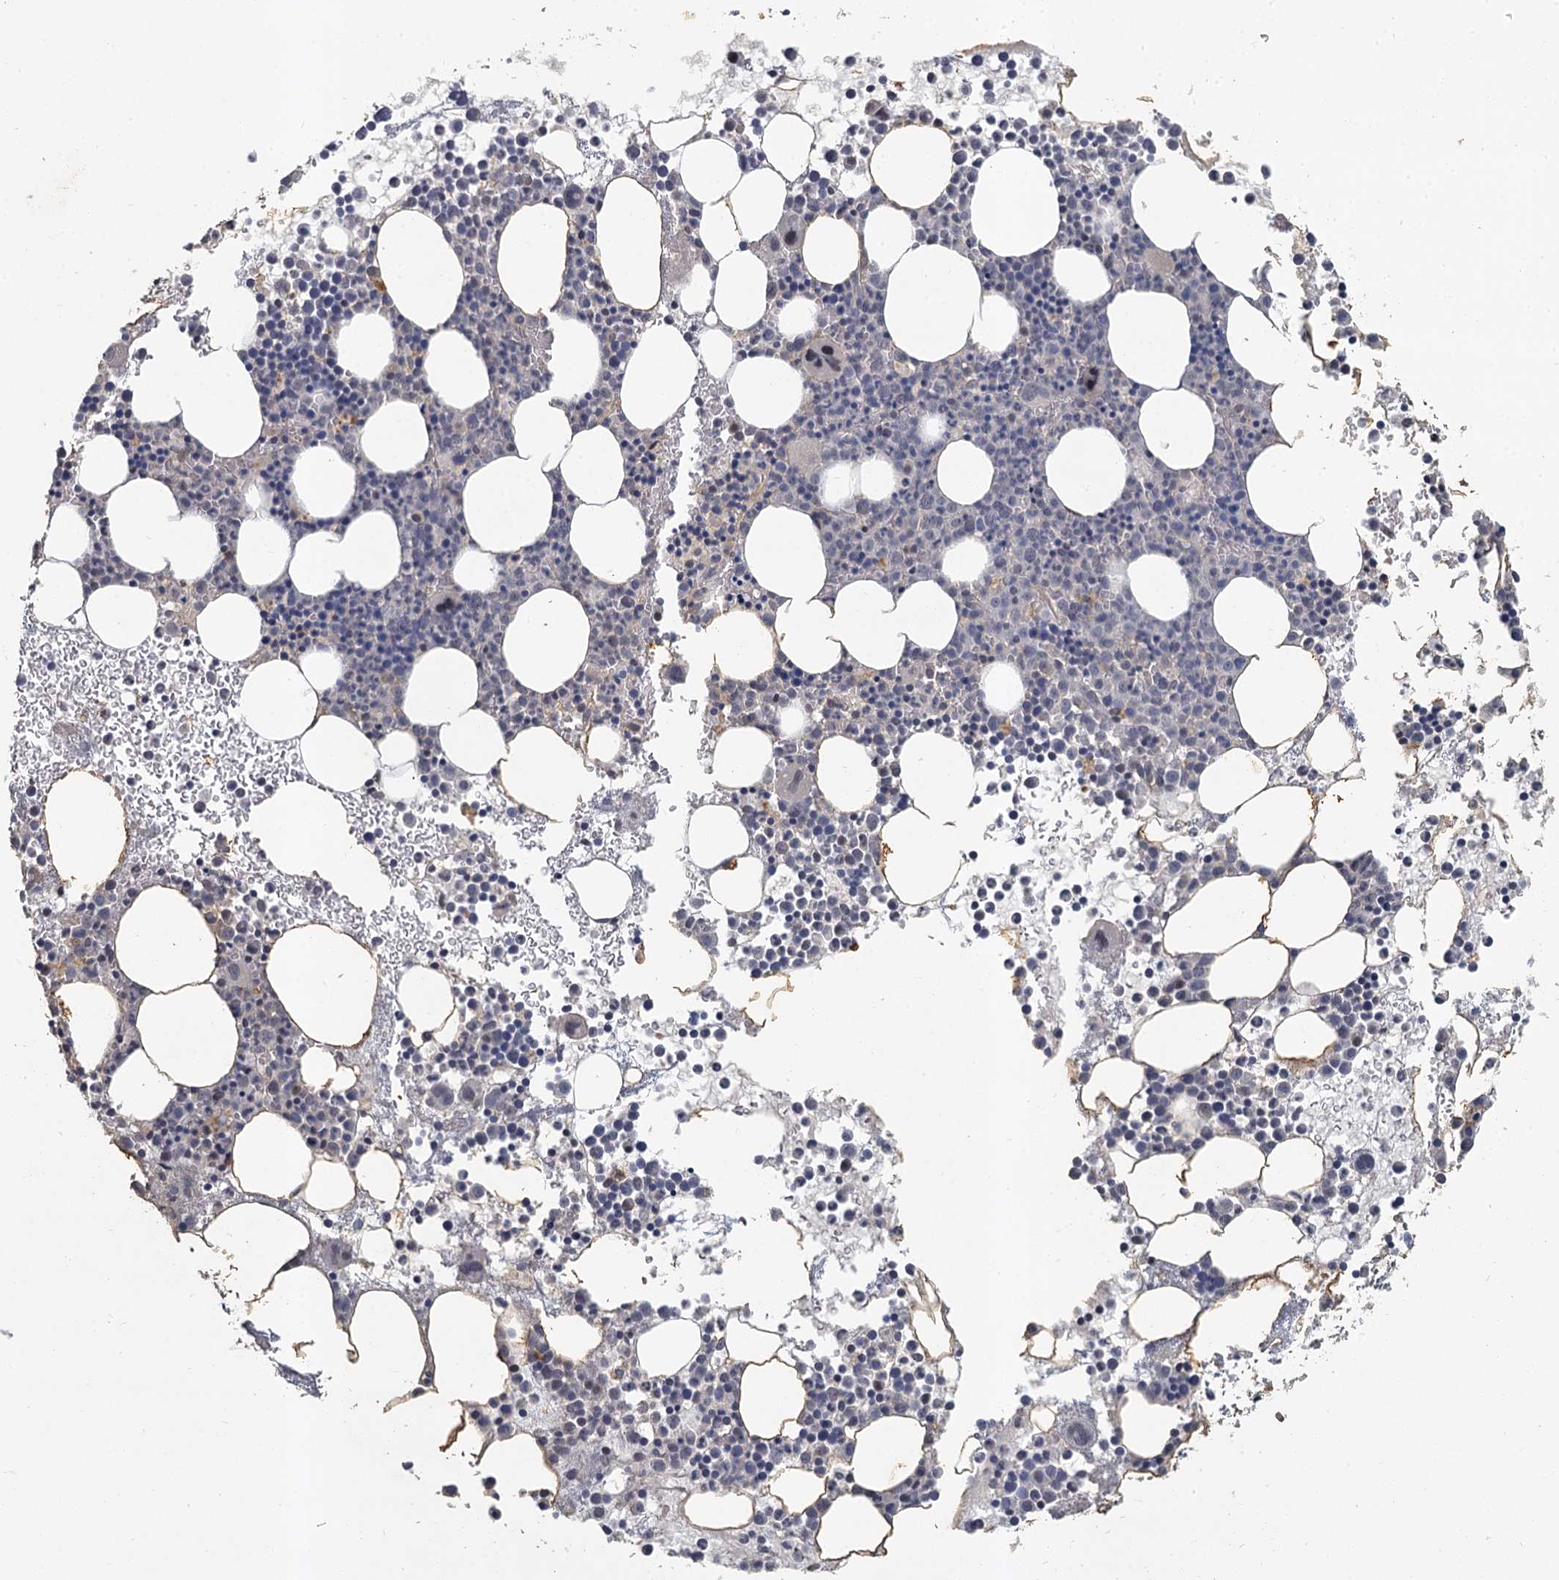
{"staining": {"intensity": "weak", "quantity": "<25%", "location": "cytoplasmic/membranous,nuclear"}, "tissue": "bone marrow", "cell_type": "Hematopoietic cells", "image_type": "normal", "snomed": [{"axis": "morphology", "description": "Normal tissue, NOS"}, {"axis": "topography", "description": "Bone marrow"}], "caption": "An IHC histopathology image of unremarkable bone marrow is shown. There is no staining in hematopoietic cells of bone marrow.", "gene": "MUCL1", "patient": {"sex": "female", "age": 76}}